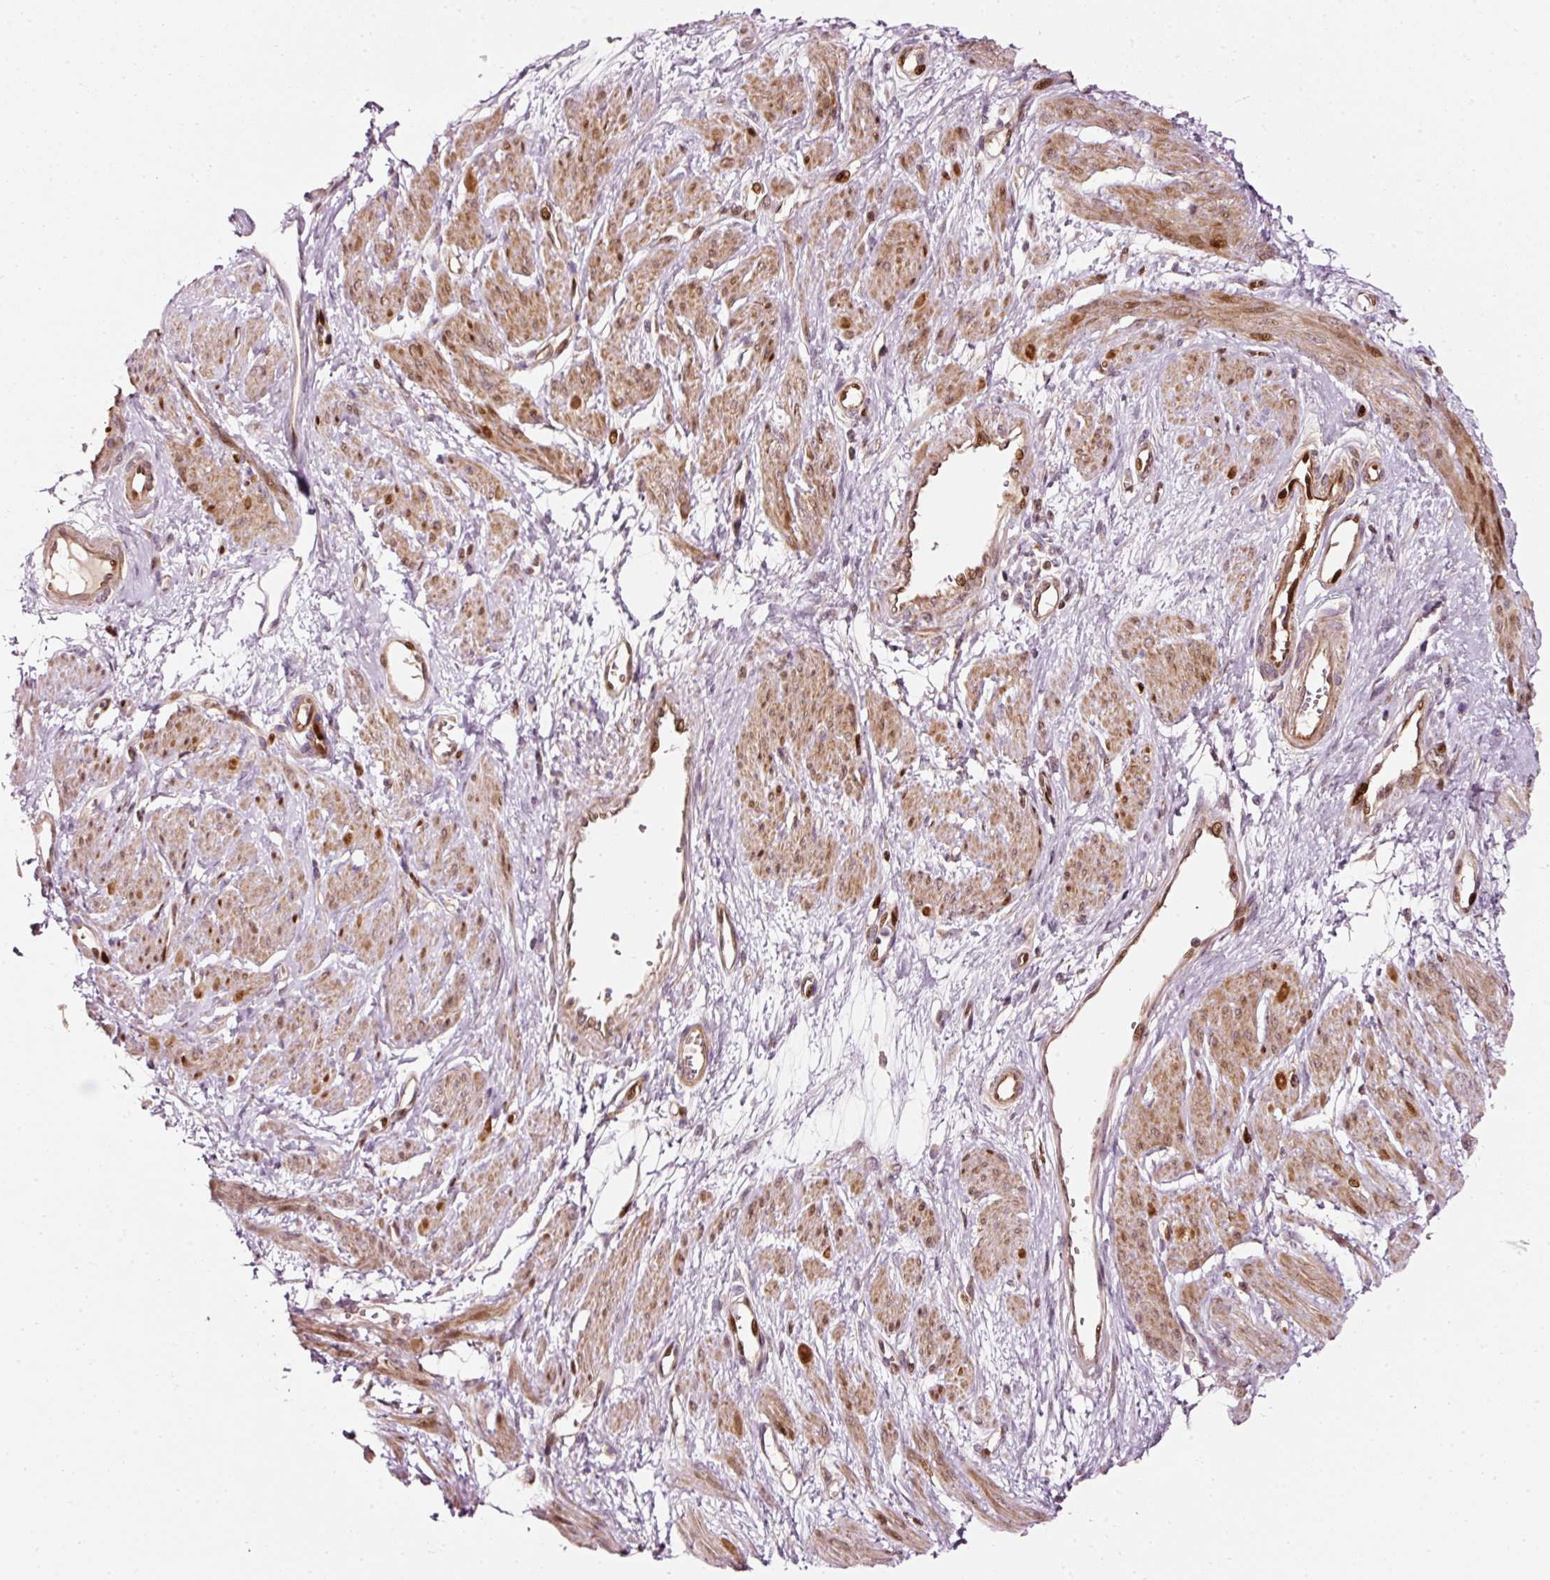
{"staining": {"intensity": "moderate", "quantity": ">75%", "location": "cytoplasmic/membranous,nuclear"}, "tissue": "smooth muscle", "cell_type": "Smooth muscle cells", "image_type": "normal", "snomed": [{"axis": "morphology", "description": "Normal tissue, NOS"}, {"axis": "topography", "description": "Smooth muscle"}, {"axis": "topography", "description": "Uterus"}], "caption": "Protein analysis of normal smooth muscle shows moderate cytoplasmic/membranous,nuclear staining in approximately >75% of smooth muscle cells. (DAB = brown stain, brightfield microscopy at high magnification).", "gene": "NAPA", "patient": {"sex": "female", "age": 39}}